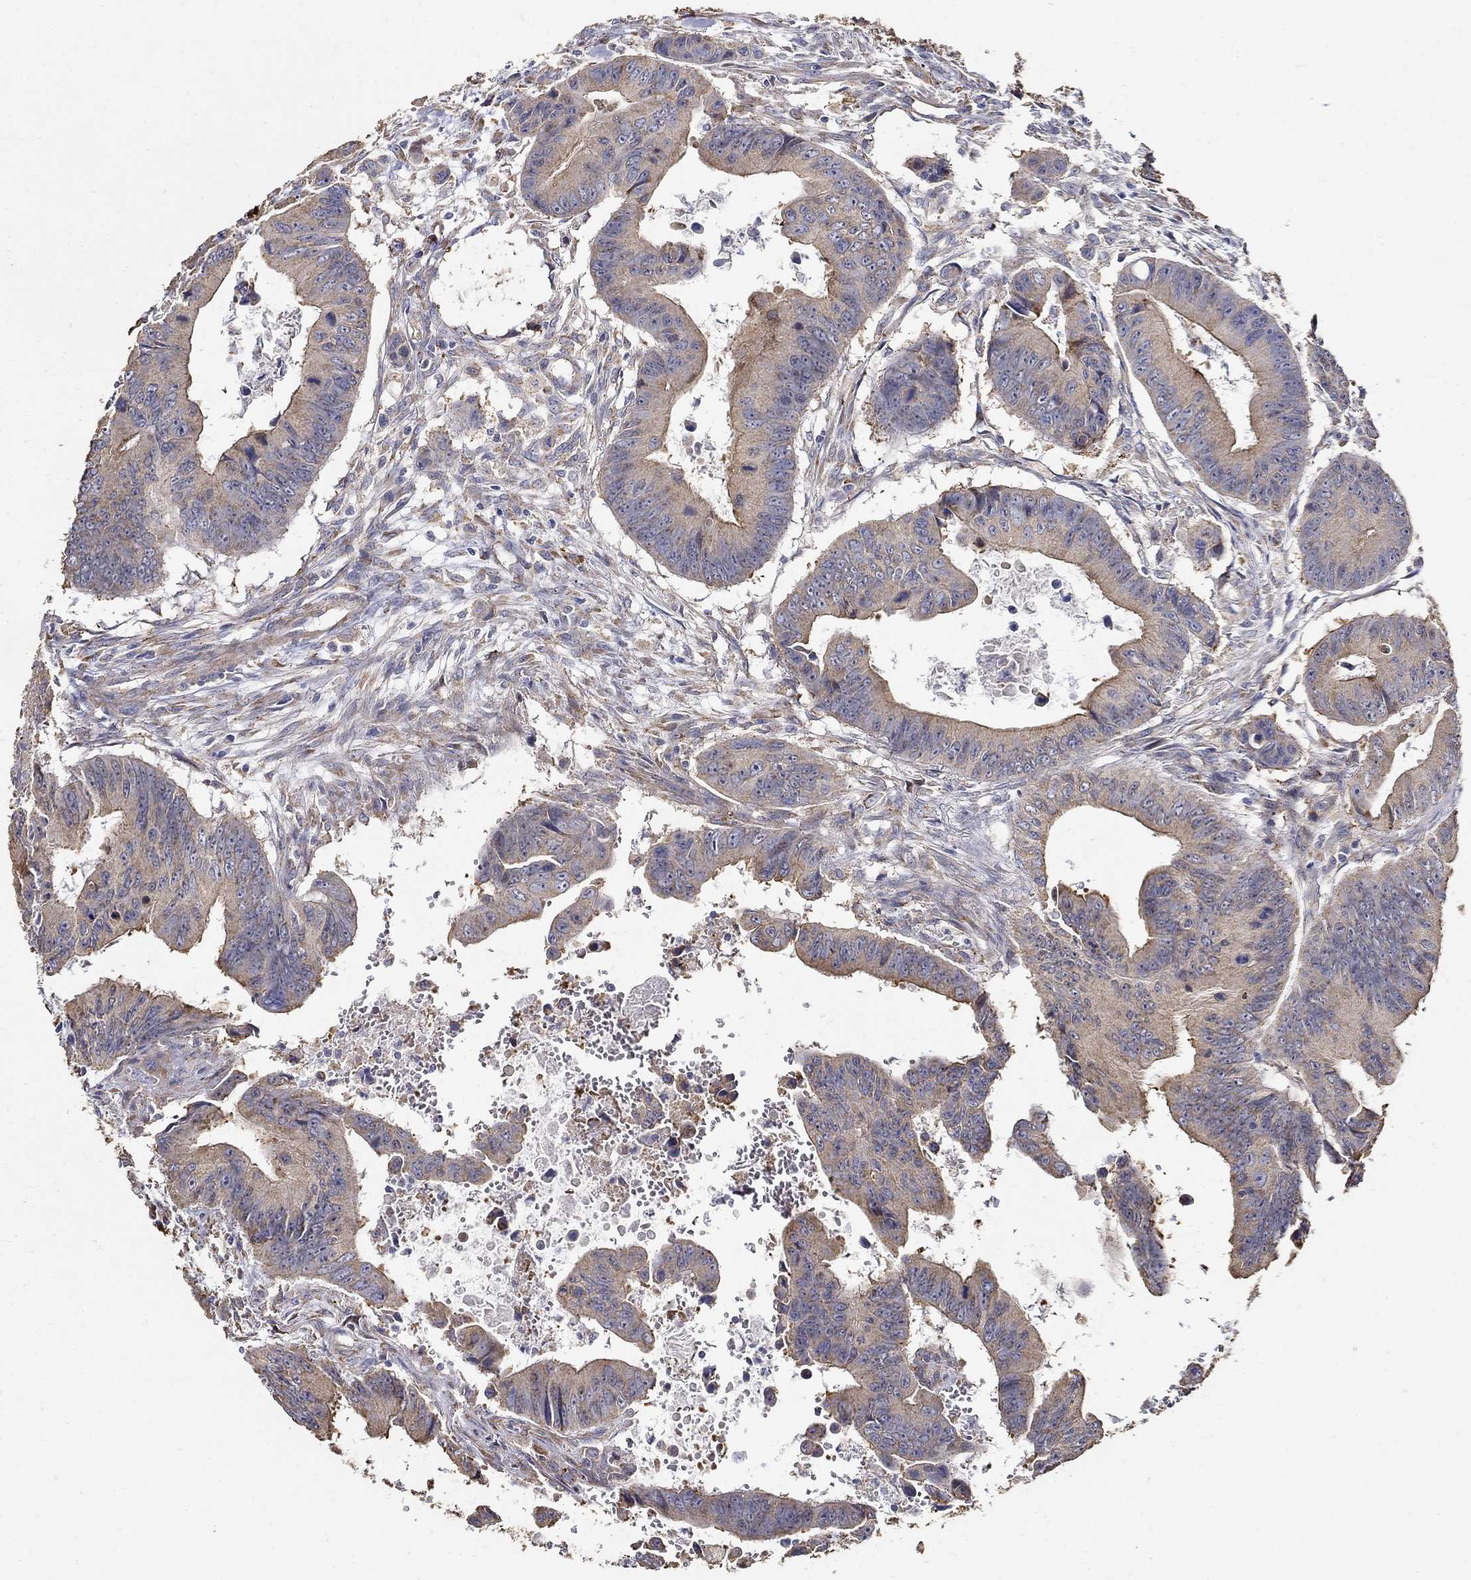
{"staining": {"intensity": "strong", "quantity": "<25%", "location": "cytoplasmic/membranous"}, "tissue": "colorectal cancer", "cell_type": "Tumor cells", "image_type": "cancer", "snomed": [{"axis": "morphology", "description": "Adenocarcinoma, NOS"}, {"axis": "topography", "description": "Colon"}], "caption": "Immunohistochemical staining of human colorectal cancer (adenocarcinoma) exhibits medium levels of strong cytoplasmic/membranous staining in approximately <25% of tumor cells. Using DAB (brown) and hematoxylin (blue) stains, captured at high magnification using brightfield microscopy.", "gene": "EMILIN3", "patient": {"sex": "female", "age": 87}}